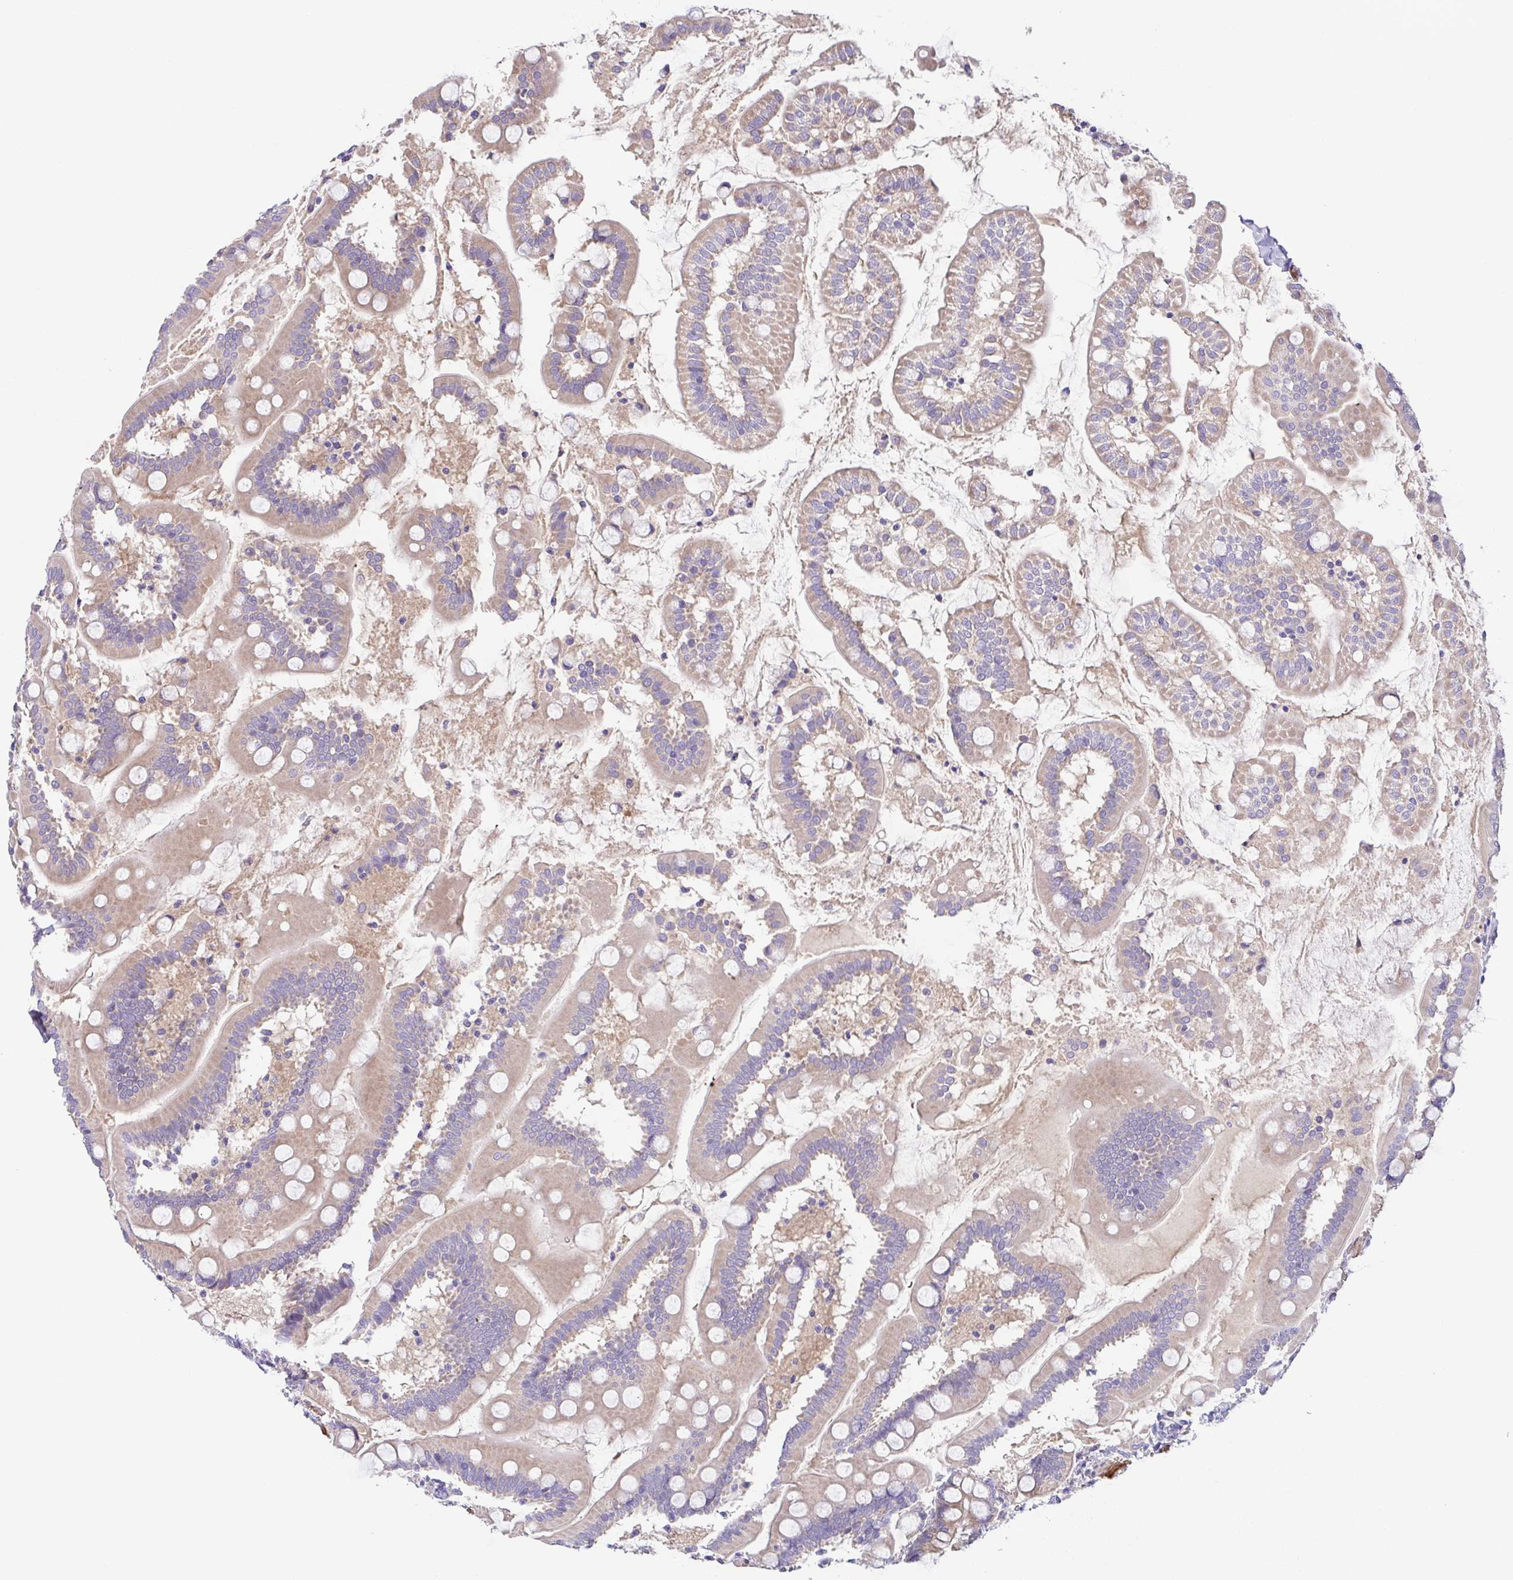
{"staining": {"intensity": "weak", "quantity": "25%-75%", "location": "cytoplasmic/membranous"}, "tissue": "small intestine", "cell_type": "Glandular cells", "image_type": "normal", "snomed": [{"axis": "morphology", "description": "Normal tissue, NOS"}, {"axis": "topography", "description": "Small intestine"}], "caption": "Immunohistochemistry (IHC) image of unremarkable human small intestine stained for a protein (brown), which displays low levels of weak cytoplasmic/membranous expression in about 25%-75% of glandular cells.", "gene": "CFAP97D1", "patient": {"sex": "female", "age": 64}}